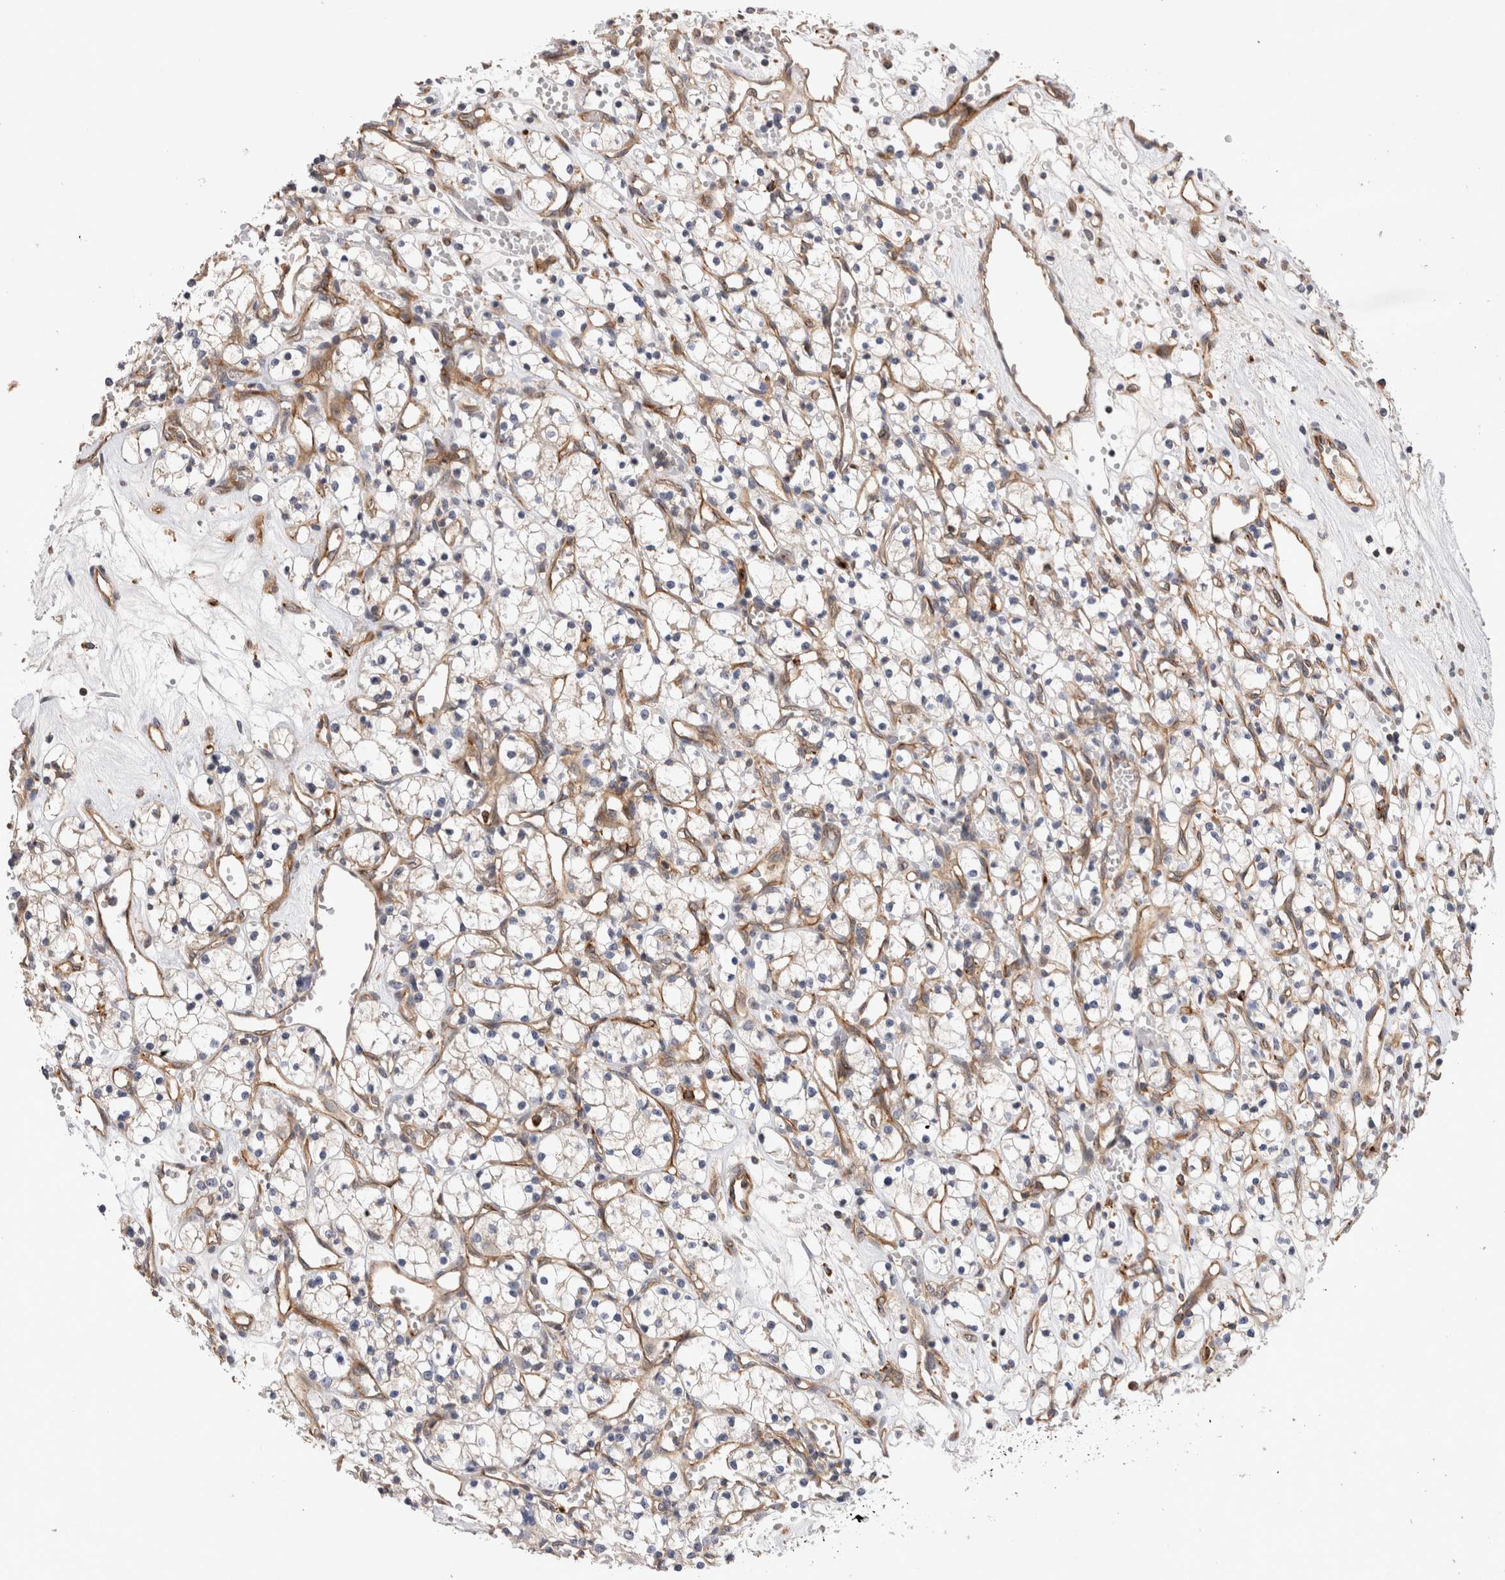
{"staining": {"intensity": "weak", "quantity": "25%-75%", "location": "cytoplasmic/membranous"}, "tissue": "renal cancer", "cell_type": "Tumor cells", "image_type": "cancer", "snomed": [{"axis": "morphology", "description": "Adenocarcinoma, NOS"}, {"axis": "topography", "description": "Kidney"}], "caption": "Immunohistochemistry photomicrograph of human renal adenocarcinoma stained for a protein (brown), which demonstrates low levels of weak cytoplasmic/membranous staining in approximately 25%-75% of tumor cells.", "gene": "BNIP2", "patient": {"sex": "female", "age": 59}}